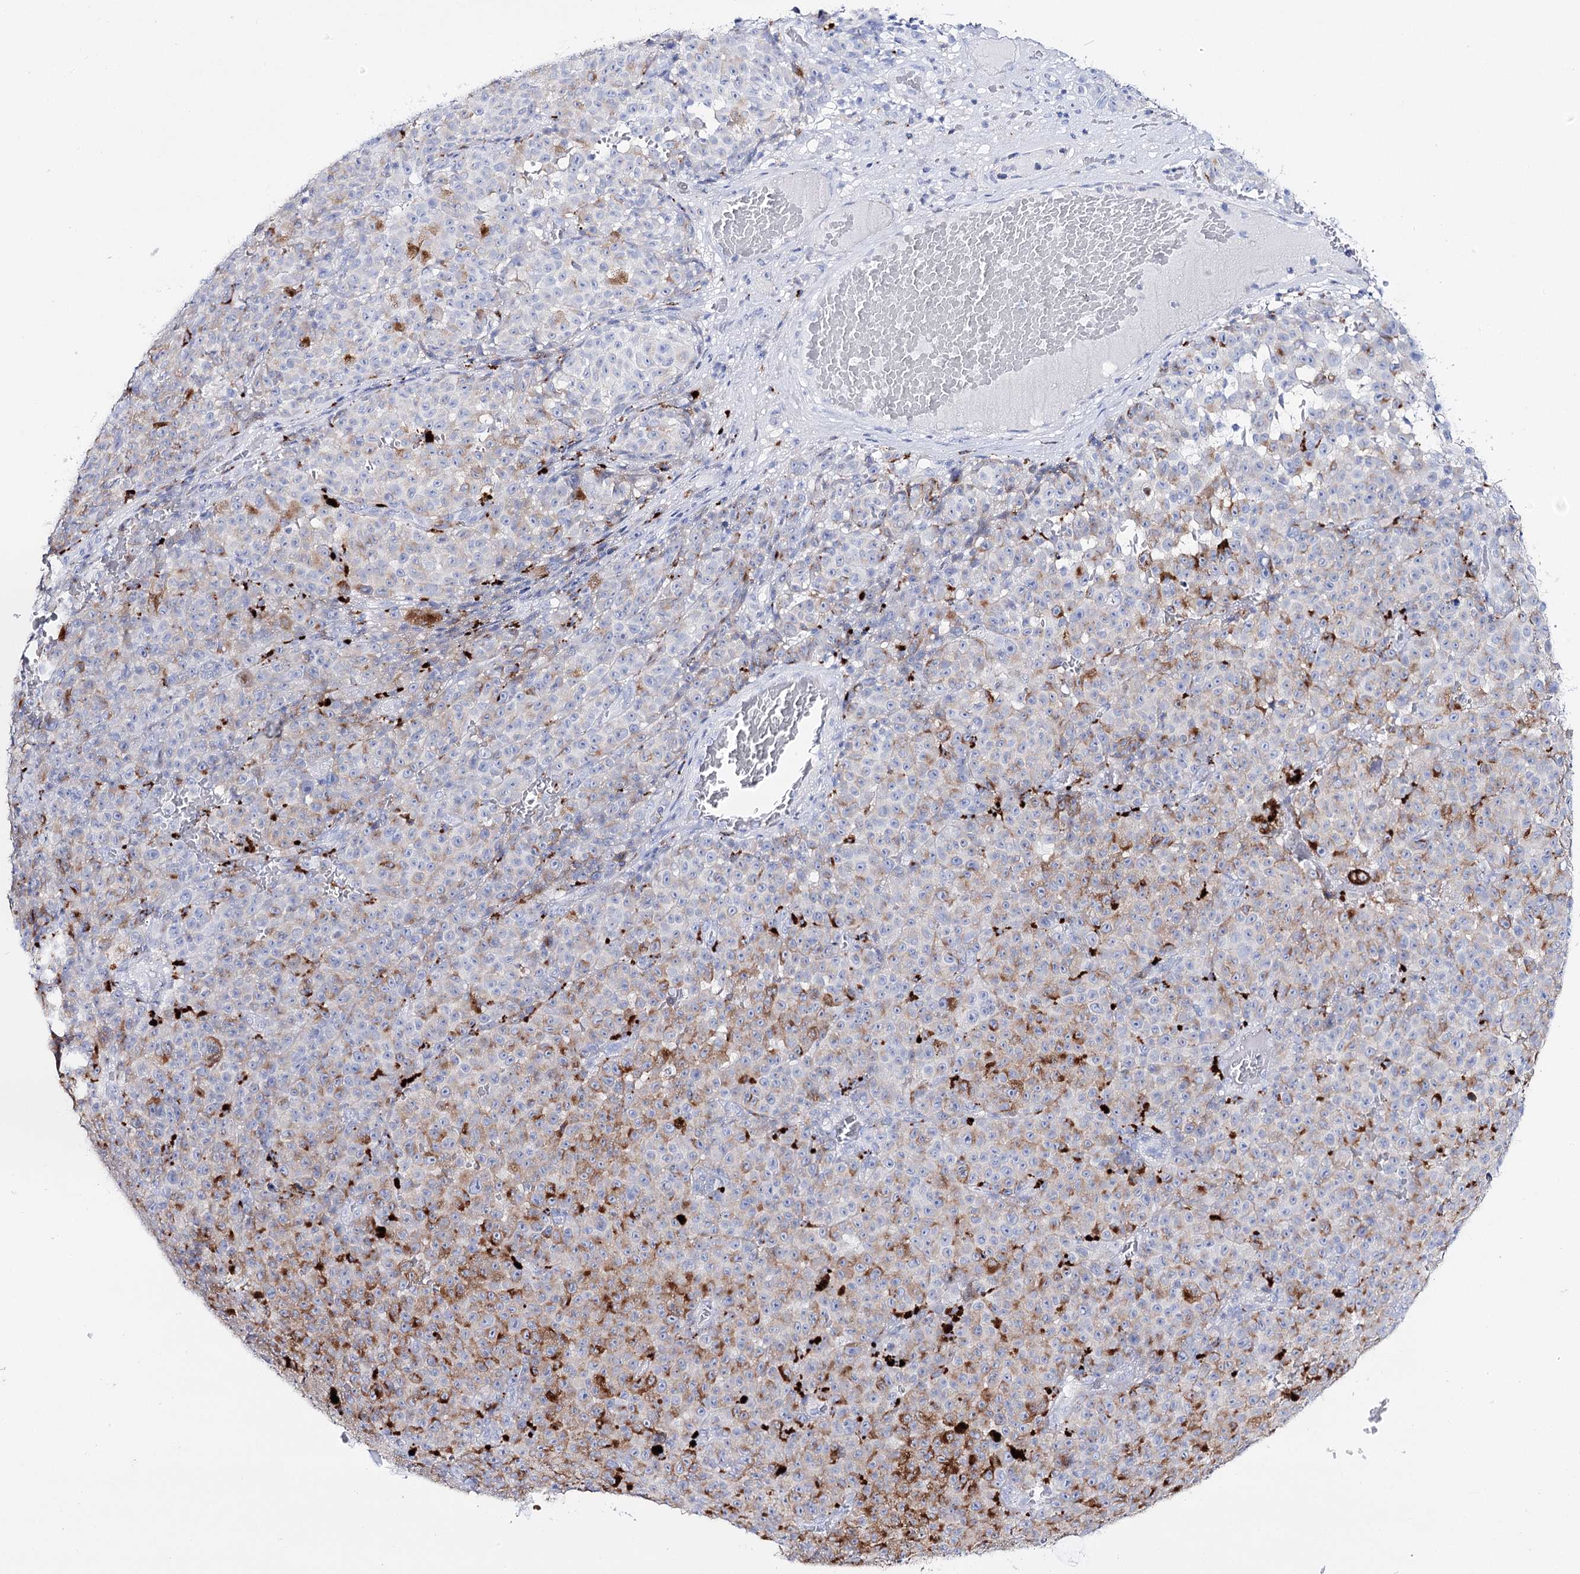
{"staining": {"intensity": "moderate", "quantity": "25%-75%", "location": "cytoplasmic/membranous"}, "tissue": "melanoma", "cell_type": "Tumor cells", "image_type": "cancer", "snomed": [{"axis": "morphology", "description": "Malignant melanoma, NOS"}, {"axis": "topography", "description": "Skin"}], "caption": "Immunohistochemical staining of human melanoma shows medium levels of moderate cytoplasmic/membranous expression in about 25%-75% of tumor cells.", "gene": "SLC3A1", "patient": {"sex": "female", "age": 82}}